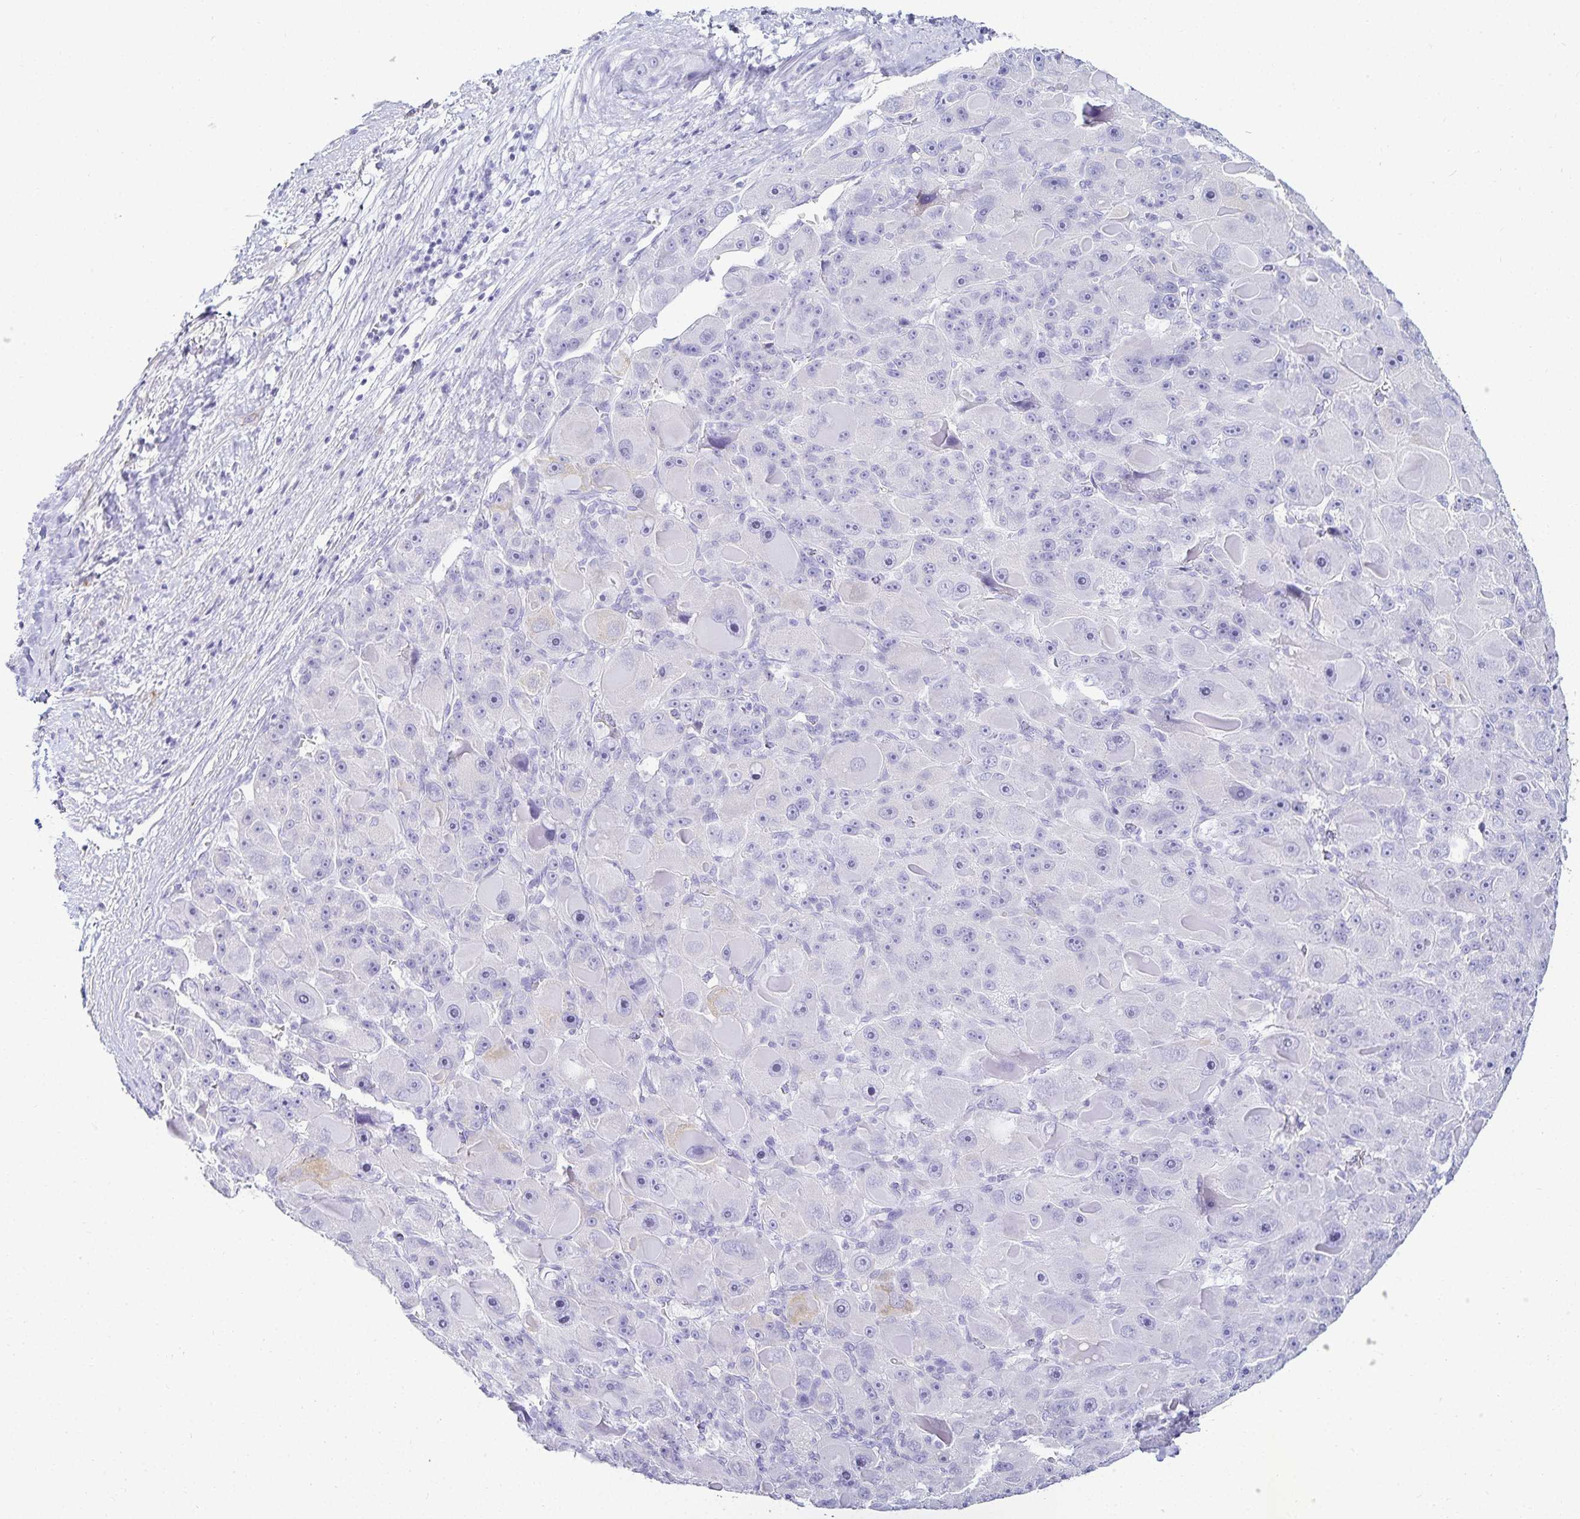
{"staining": {"intensity": "negative", "quantity": "none", "location": "none"}, "tissue": "liver cancer", "cell_type": "Tumor cells", "image_type": "cancer", "snomed": [{"axis": "morphology", "description": "Carcinoma, Hepatocellular, NOS"}, {"axis": "topography", "description": "Liver"}], "caption": "An image of liver cancer stained for a protein demonstrates no brown staining in tumor cells. (DAB IHC, high magnification).", "gene": "GP2", "patient": {"sex": "male", "age": 76}}